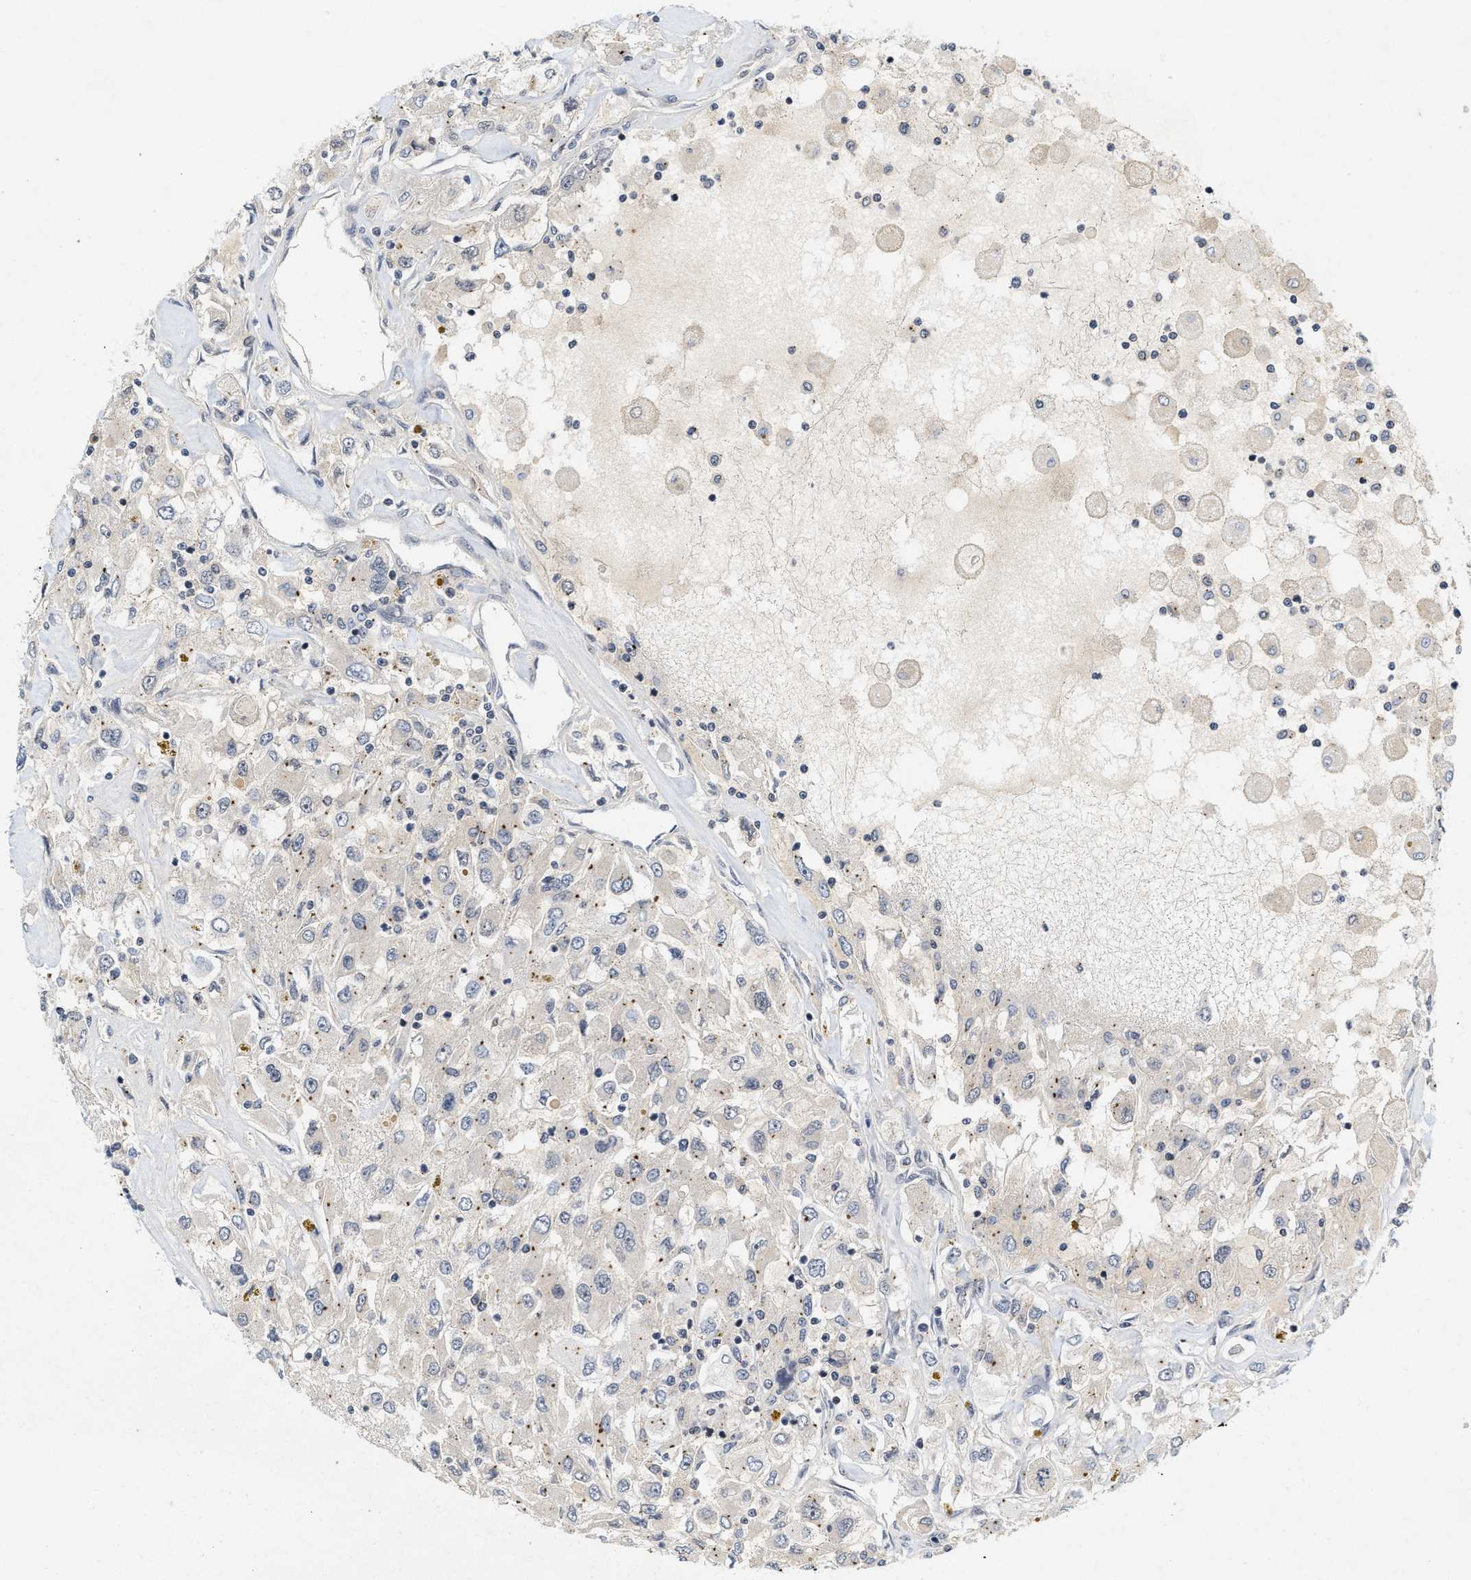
{"staining": {"intensity": "negative", "quantity": "none", "location": "none"}, "tissue": "renal cancer", "cell_type": "Tumor cells", "image_type": "cancer", "snomed": [{"axis": "morphology", "description": "Adenocarcinoma, NOS"}, {"axis": "topography", "description": "Kidney"}], "caption": "Immunohistochemical staining of human adenocarcinoma (renal) displays no significant expression in tumor cells.", "gene": "INIP", "patient": {"sex": "female", "age": 52}}